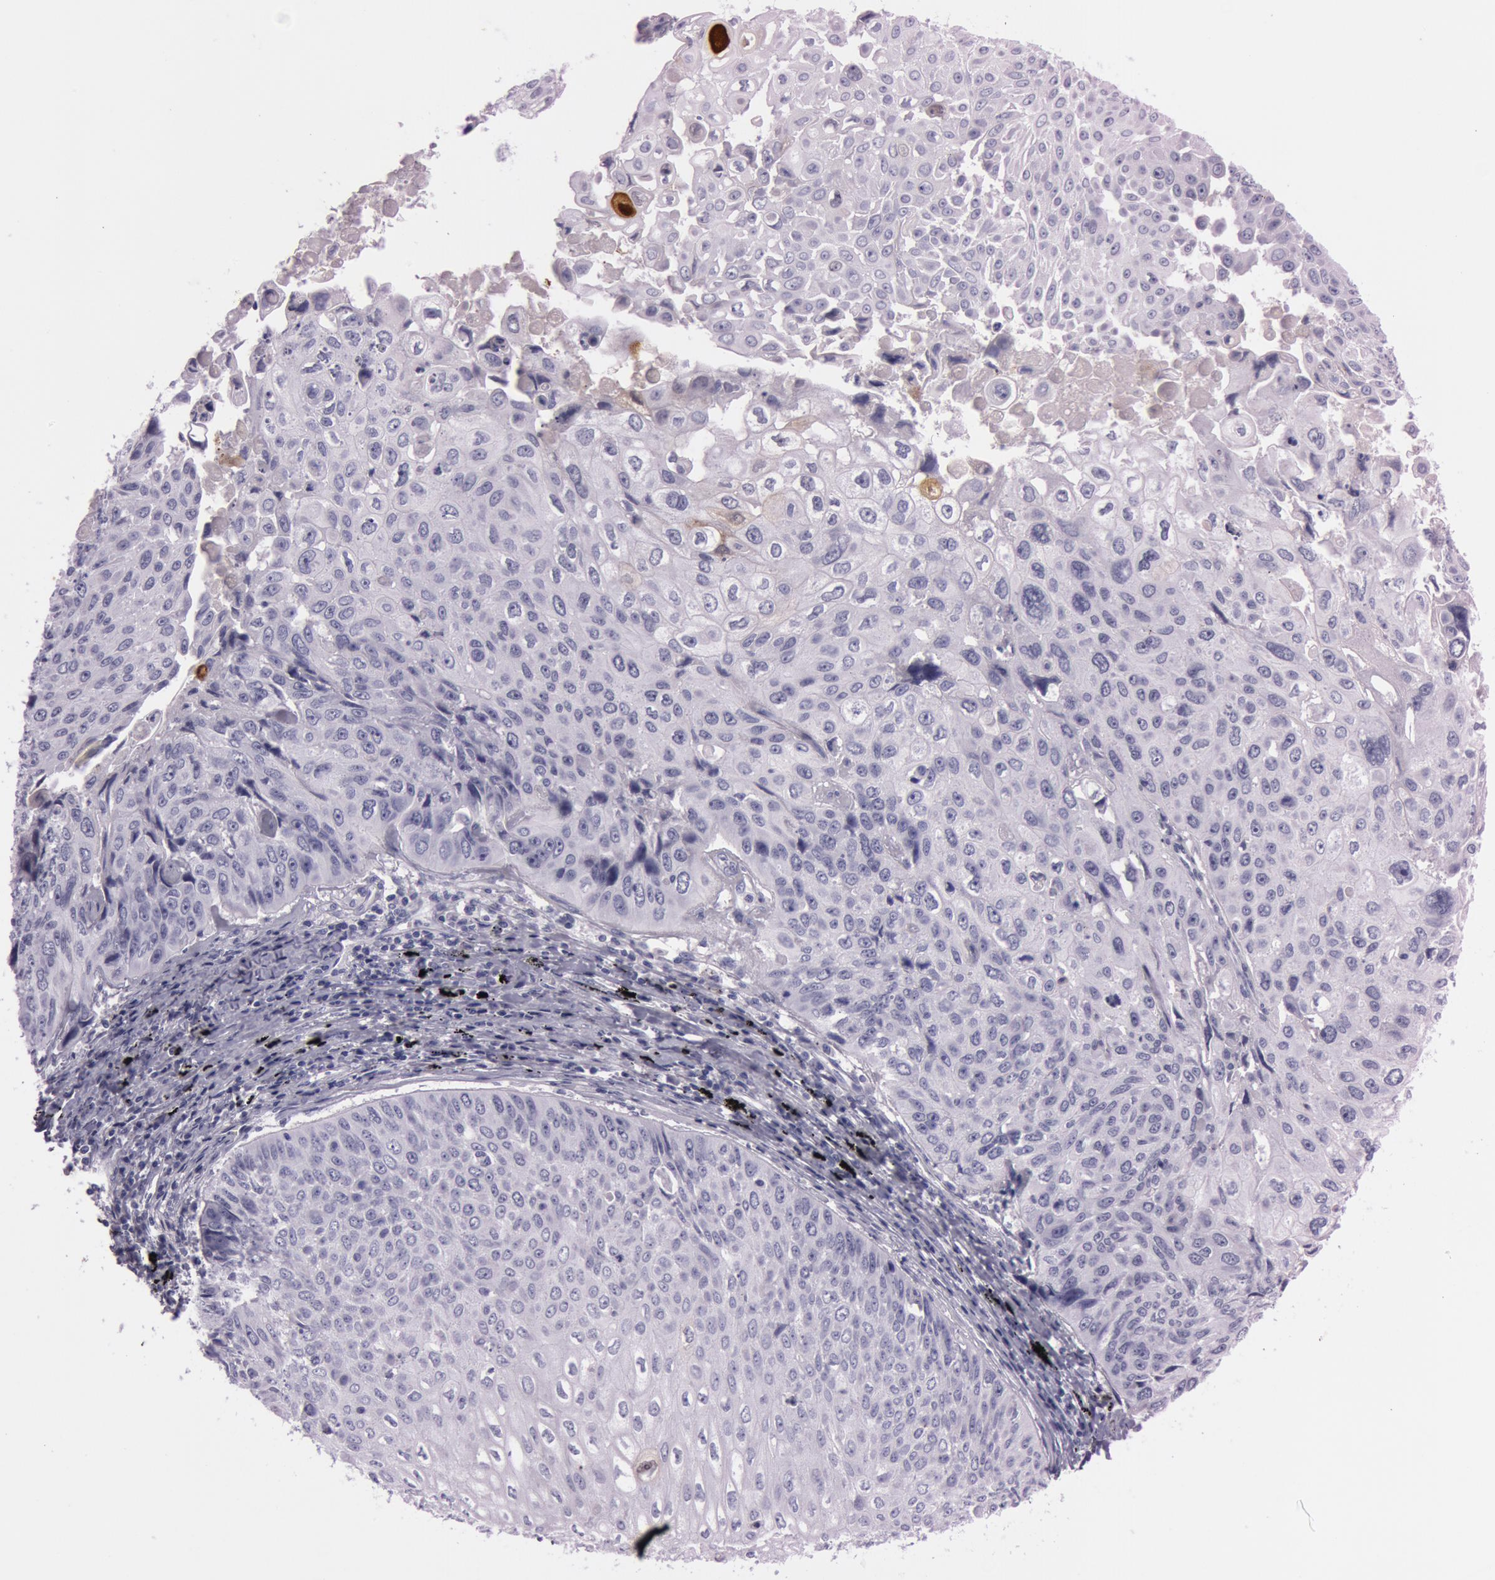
{"staining": {"intensity": "negative", "quantity": "none", "location": "none"}, "tissue": "lung cancer", "cell_type": "Tumor cells", "image_type": "cancer", "snomed": [{"axis": "morphology", "description": "Adenocarcinoma, NOS"}, {"axis": "topography", "description": "Lung"}], "caption": "Immunohistochemistry (IHC) micrograph of lung cancer (adenocarcinoma) stained for a protein (brown), which shows no positivity in tumor cells.", "gene": "S100A7", "patient": {"sex": "male", "age": 60}}